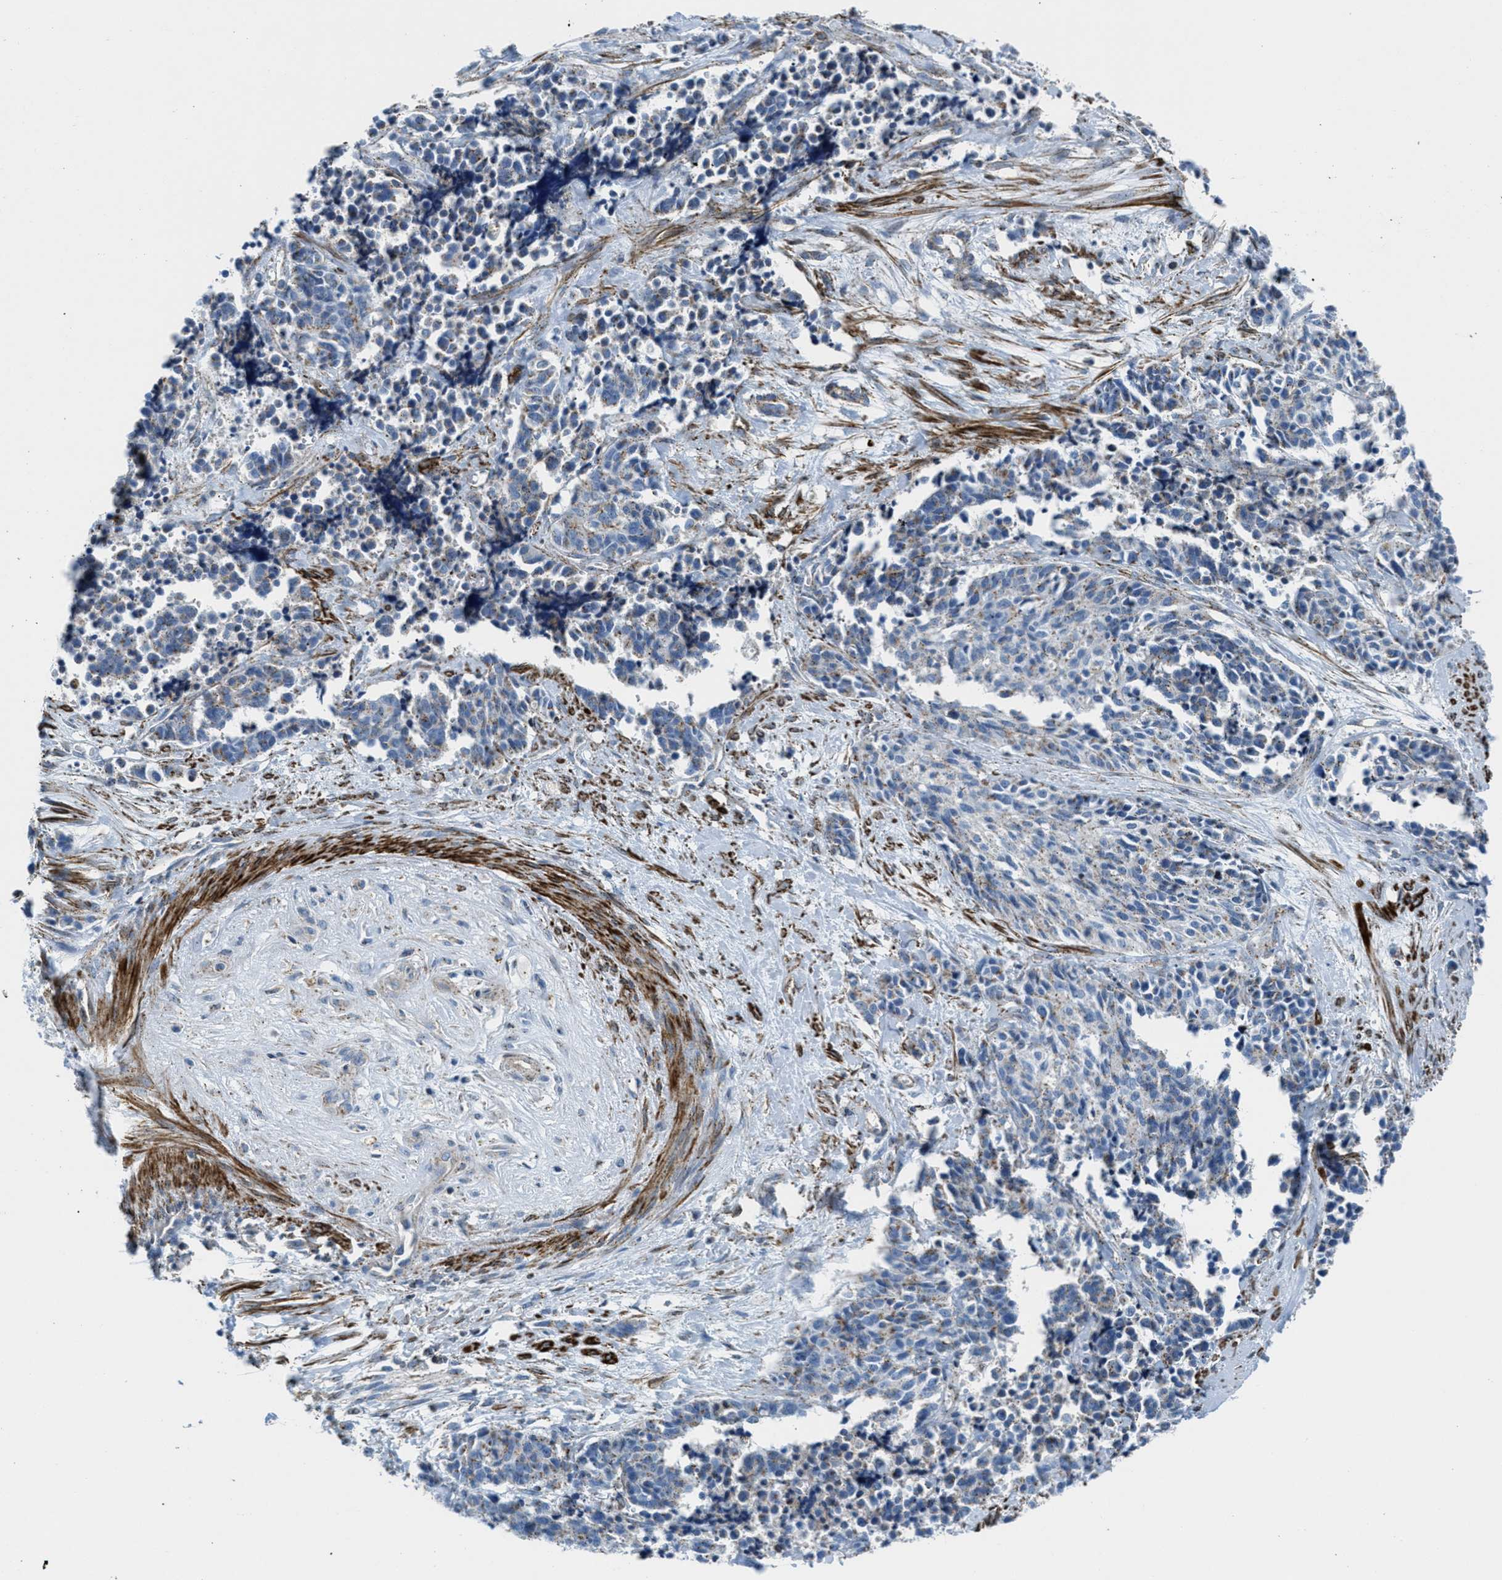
{"staining": {"intensity": "weak", "quantity": ">75%", "location": "cytoplasmic/membranous"}, "tissue": "cervical cancer", "cell_type": "Tumor cells", "image_type": "cancer", "snomed": [{"axis": "morphology", "description": "Squamous cell carcinoma, NOS"}, {"axis": "topography", "description": "Cervix"}], "caption": "This is an image of IHC staining of squamous cell carcinoma (cervical), which shows weak positivity in the cytoplasmic/membranous of tumor cells.", "gene": "MFSD13A", "patient": {"sex": "female", "age": 35}}